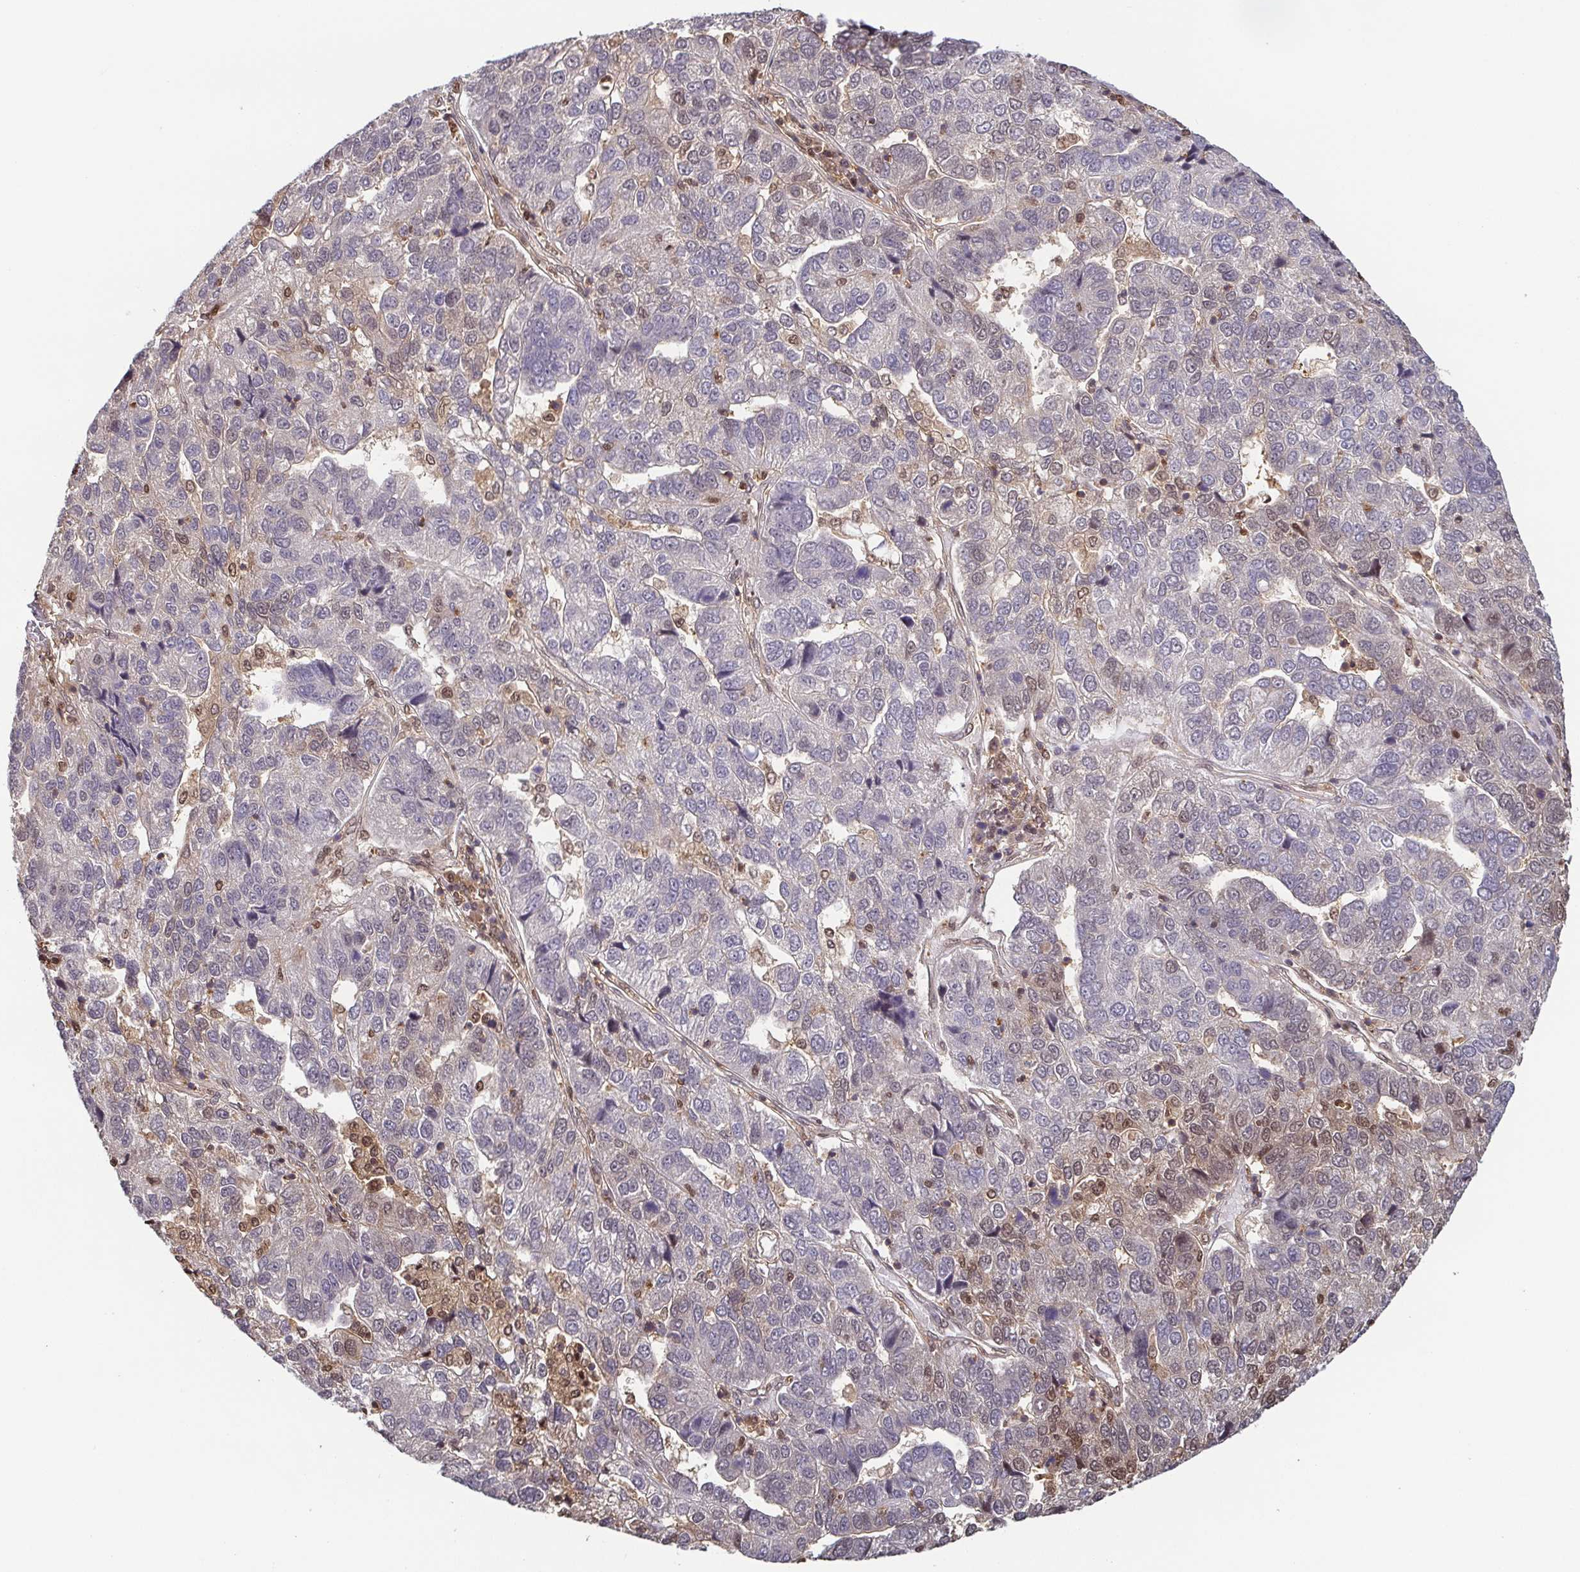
{"staining": {"intensity": "moderate", "quantity": "<25%", "location": "nuclear"}, "tissue": "pancreatic cancer", "cell_type": "Tumor cells", "image_type": "cancer", "snomed": [{"axis": "morphology", "description": "Adenocarcinoma, NOS"}, {"axis": "topography", "description": "Pancreas"}], "caption": "Immunohistochemistry histopathology image of human pancreatic cancer stained for a protein (brown), which demonstrates low levels of moderate nuclear positivity in about <25% of tumor cells.", "gene": "PSMB9", "patient": {"sex": "female", "age": 61}}